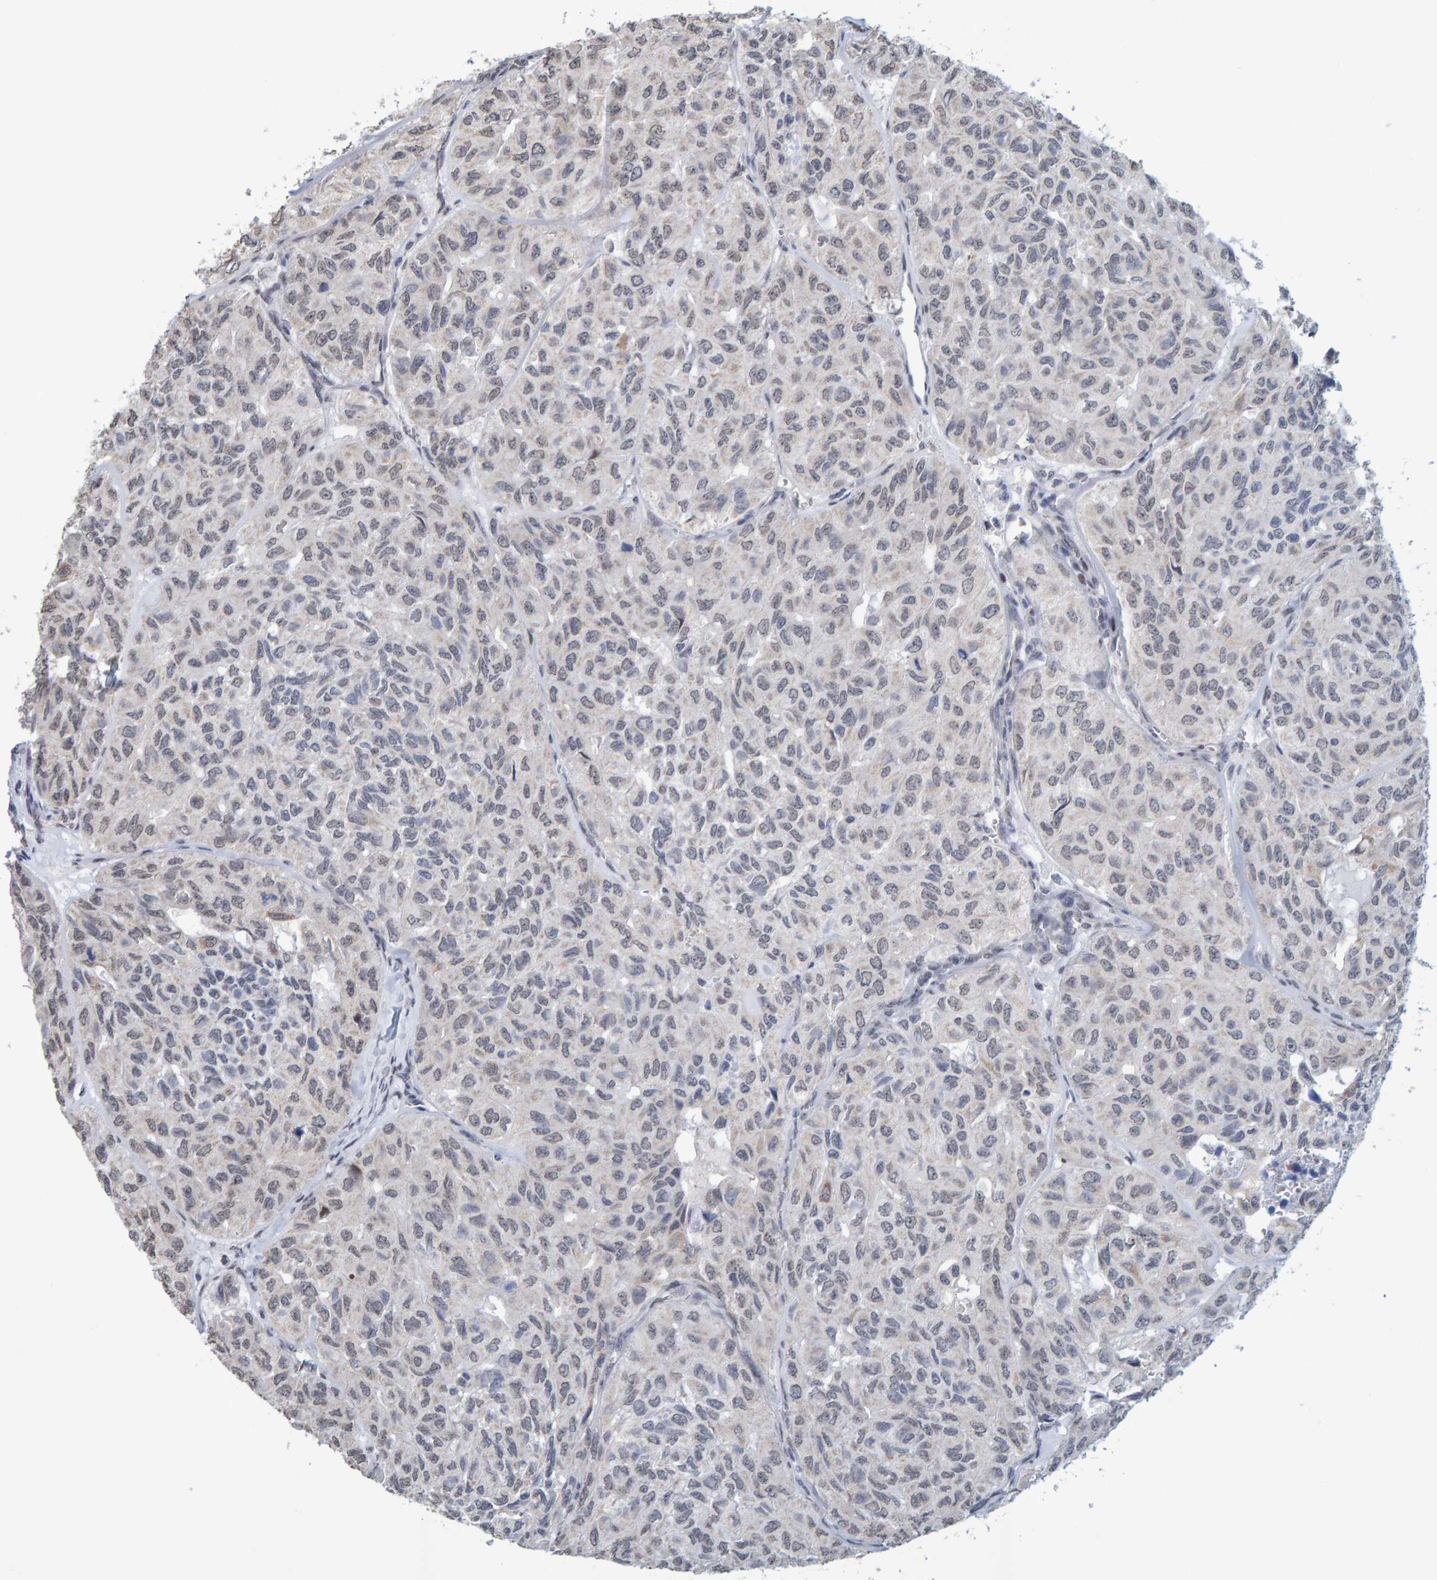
{"staining": {"intensity": "negative", "quantity": "none", "location": "none"}, "tissue": "head and neck cancer", "cell_type": "Tumor cells", "image_type": "cancer", "snomed": [{"axis": "morphology", "description": "Adenocarcinoma, NOS"}, {"axis": "topography", "description": "Salivary gland, NOS"}, {"axis": "topography", "description": "Head-Neck"}], "caption": "Head and neck adenocarcinoma stained for a protein using immunohistochemistry displays no staining tumor cells.", "gene": "USP43", "patient": {"sex": "female", "age": 76}}